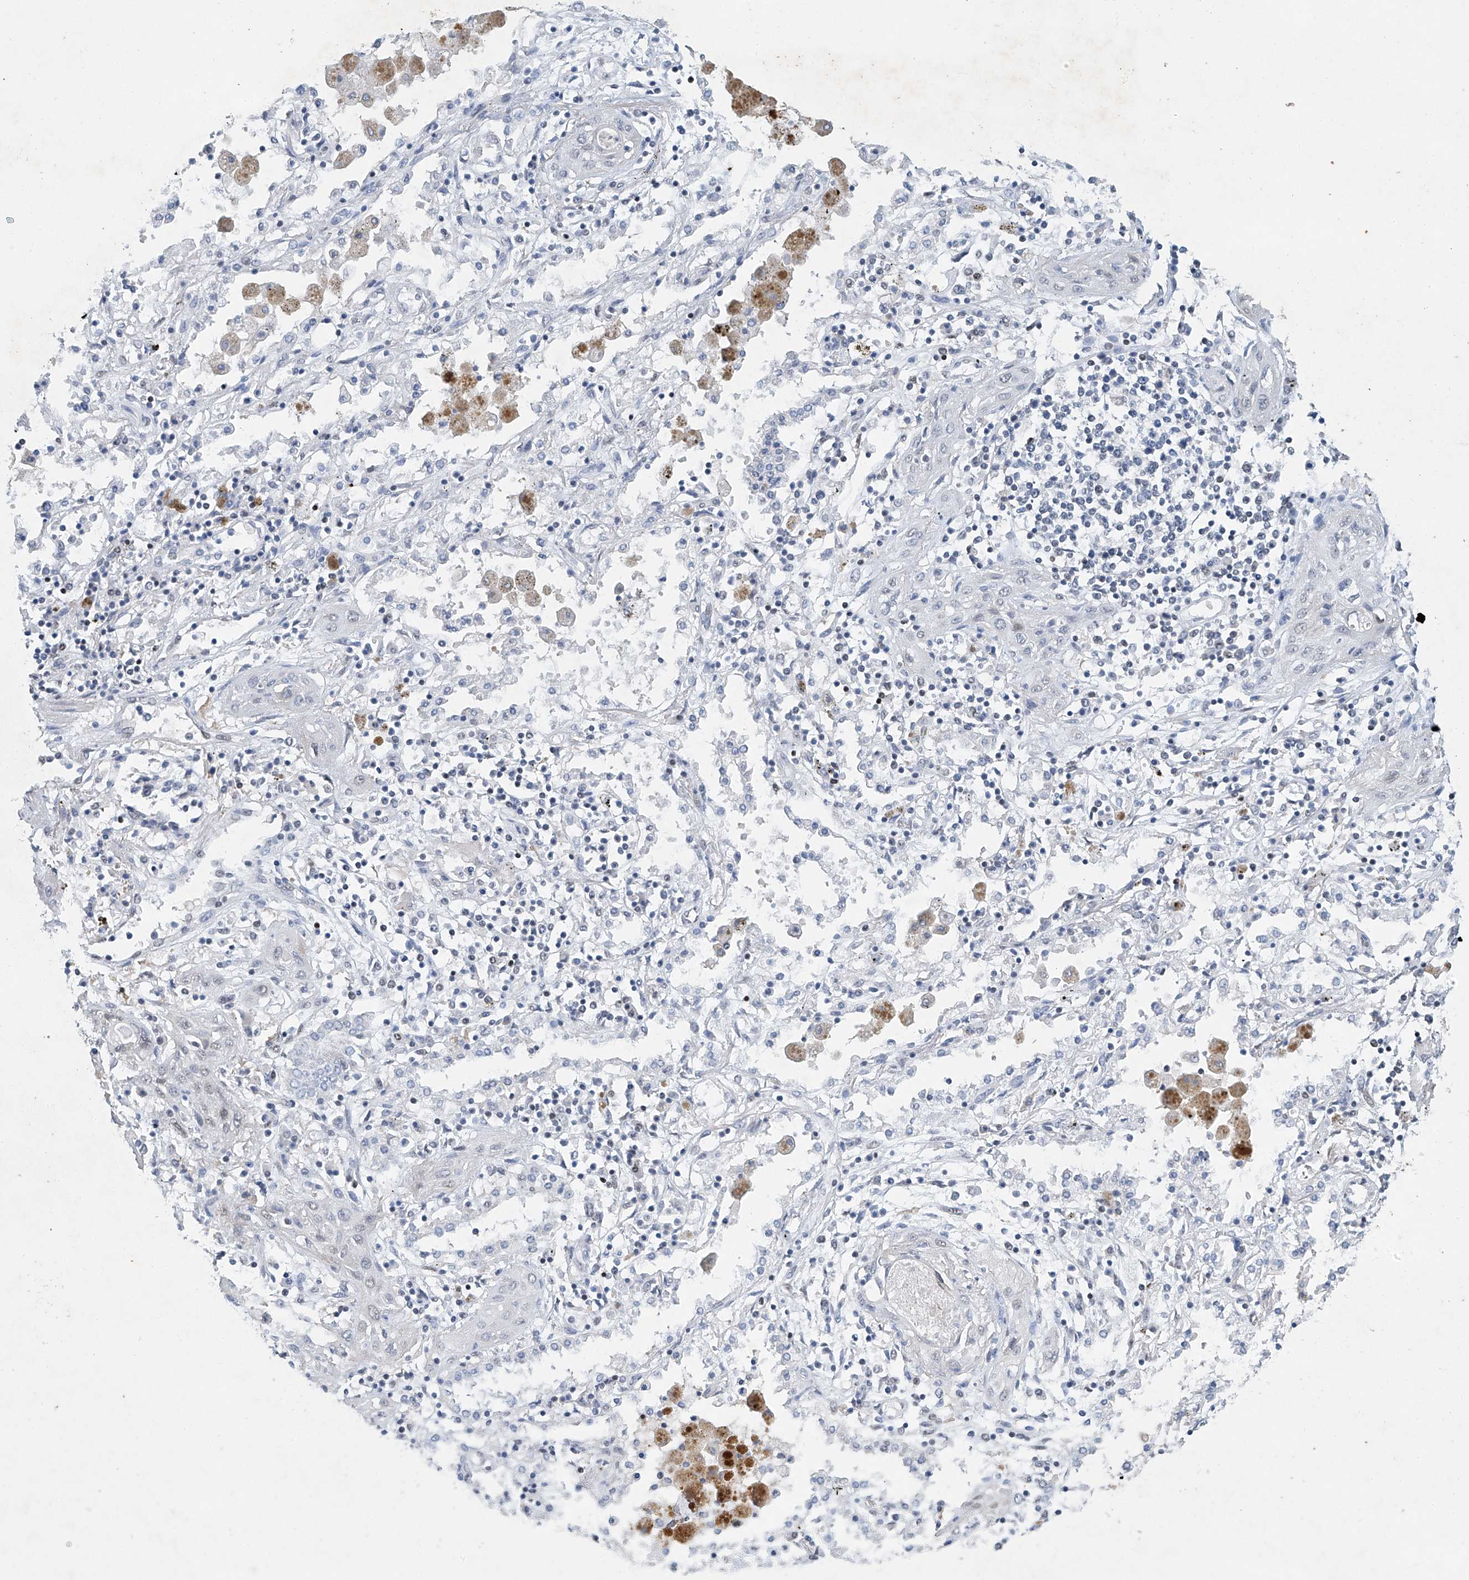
{"staining": {"intensity": "negative", "quantity": "none", "location": "none"}, "tissue": "lung cancer", "cell_type": "Tumor cells", "image_type": "cancer", "snomed": [{"axis": "morphology", "description": "Squamous cell carcinoma, NOS"}, {"axis": "topography", "description": "Lung"}], "caption": "Immunohistochemistry (IHC) of lung cancer (squamous cell carcinoma) reveals no expression in tumor cells. (DAB immunohistochemistry (IHC), high magnification).", "gene": "TAF8", "patient": {"sex": "female", "age": 47}}